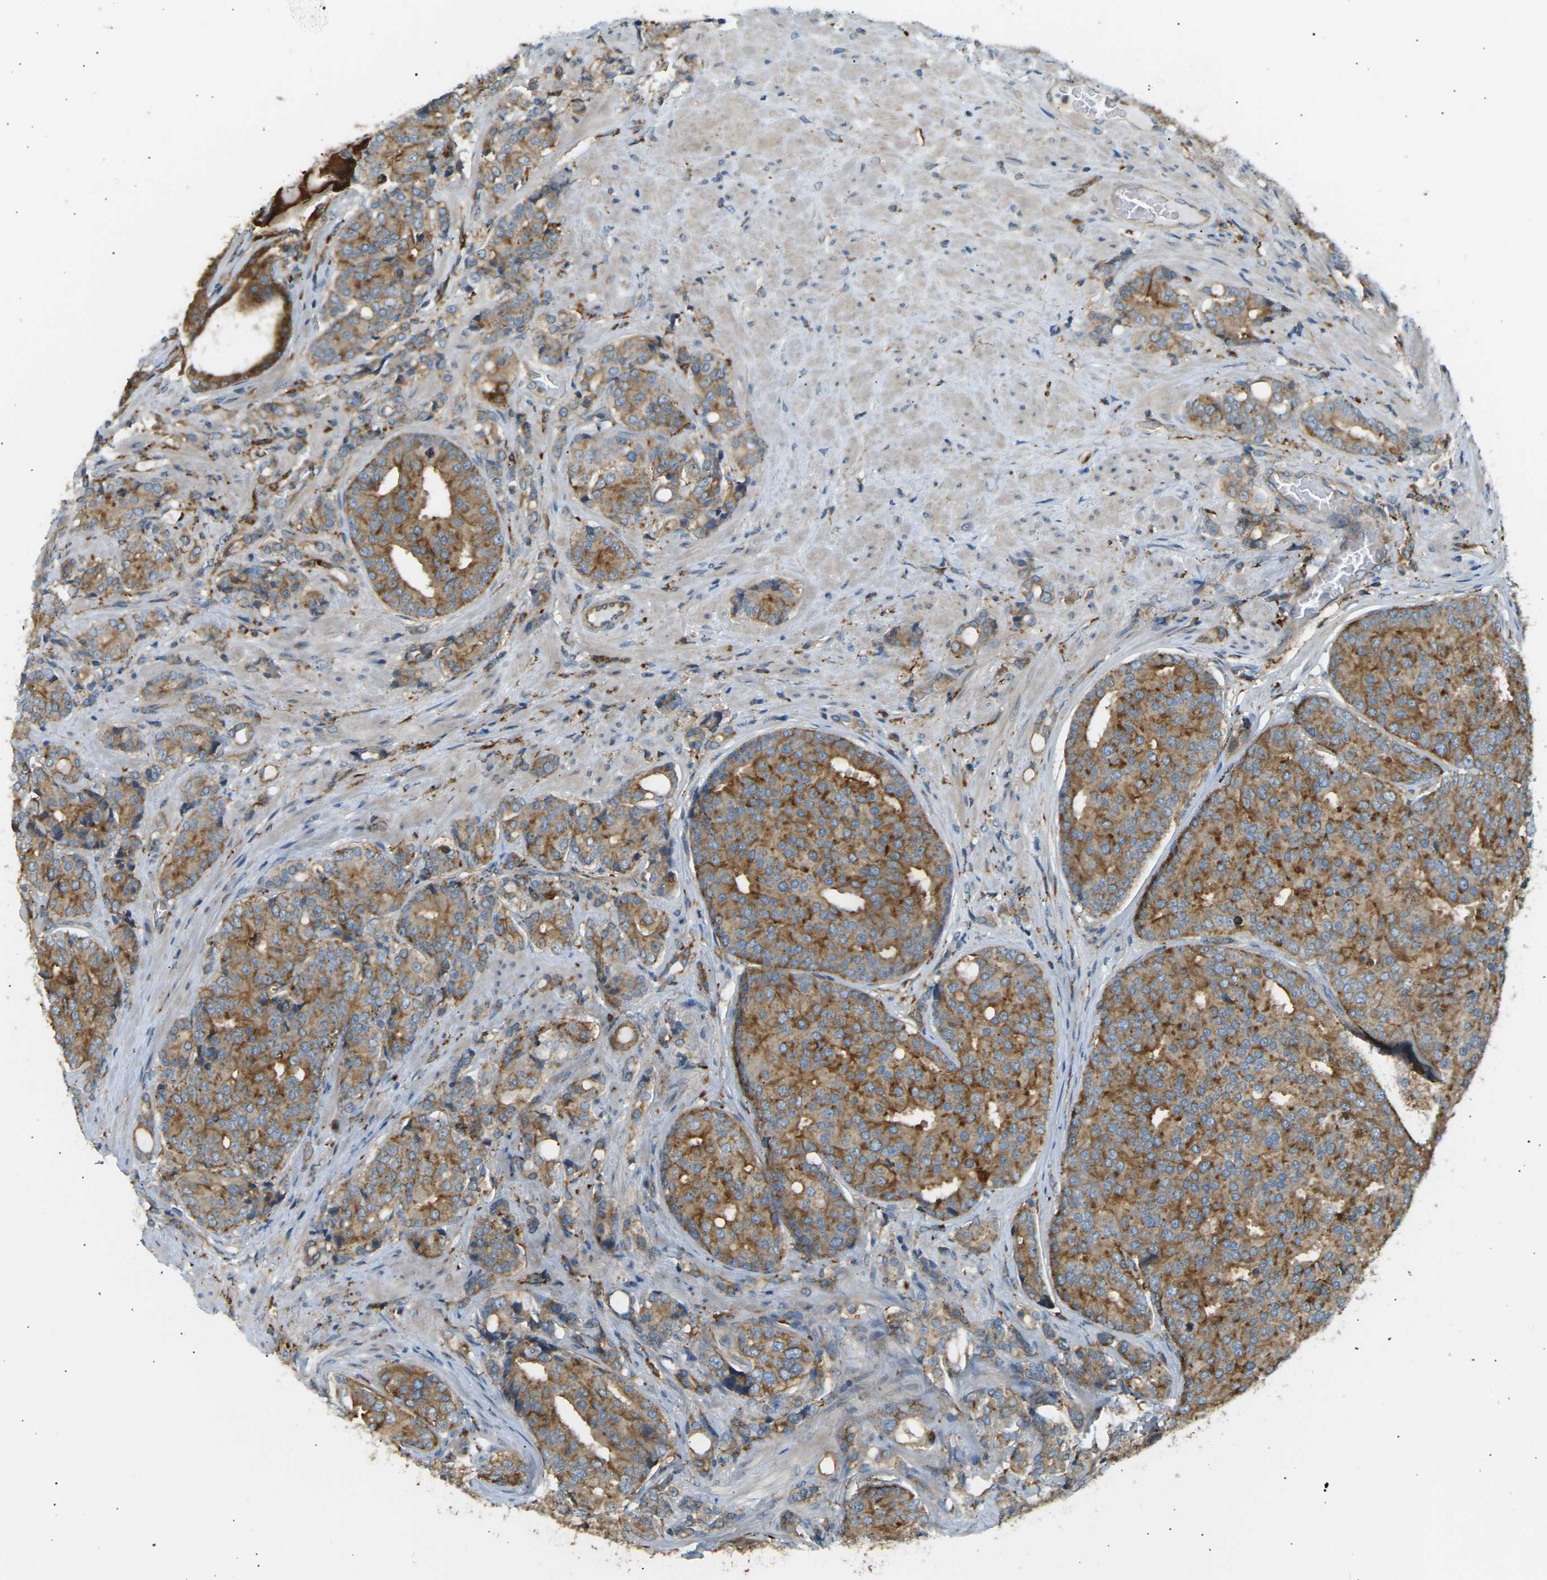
{"staining": {"intensity": "moderate", "quantity": ">75%", "location": "cytoplasmic/membranous"}, "tissue": "prostate cancer", "cell_type": "Tumor cells", "image_type": "cancer", "snomed": [{"axis": "morphology", "description": "Adenocarcinoma, High grade"}, {"axis": "topography", "description": "Prostate"}], "caption": "Prostate cancer stained for a protein exhibits moderate cytoplasmic/membranous positivity in tumor cells. (Brightfield microscopy of DAB IHC at high magnification).", "gene": "CDK17", "patient": {"sex": "male", "age": 50}}